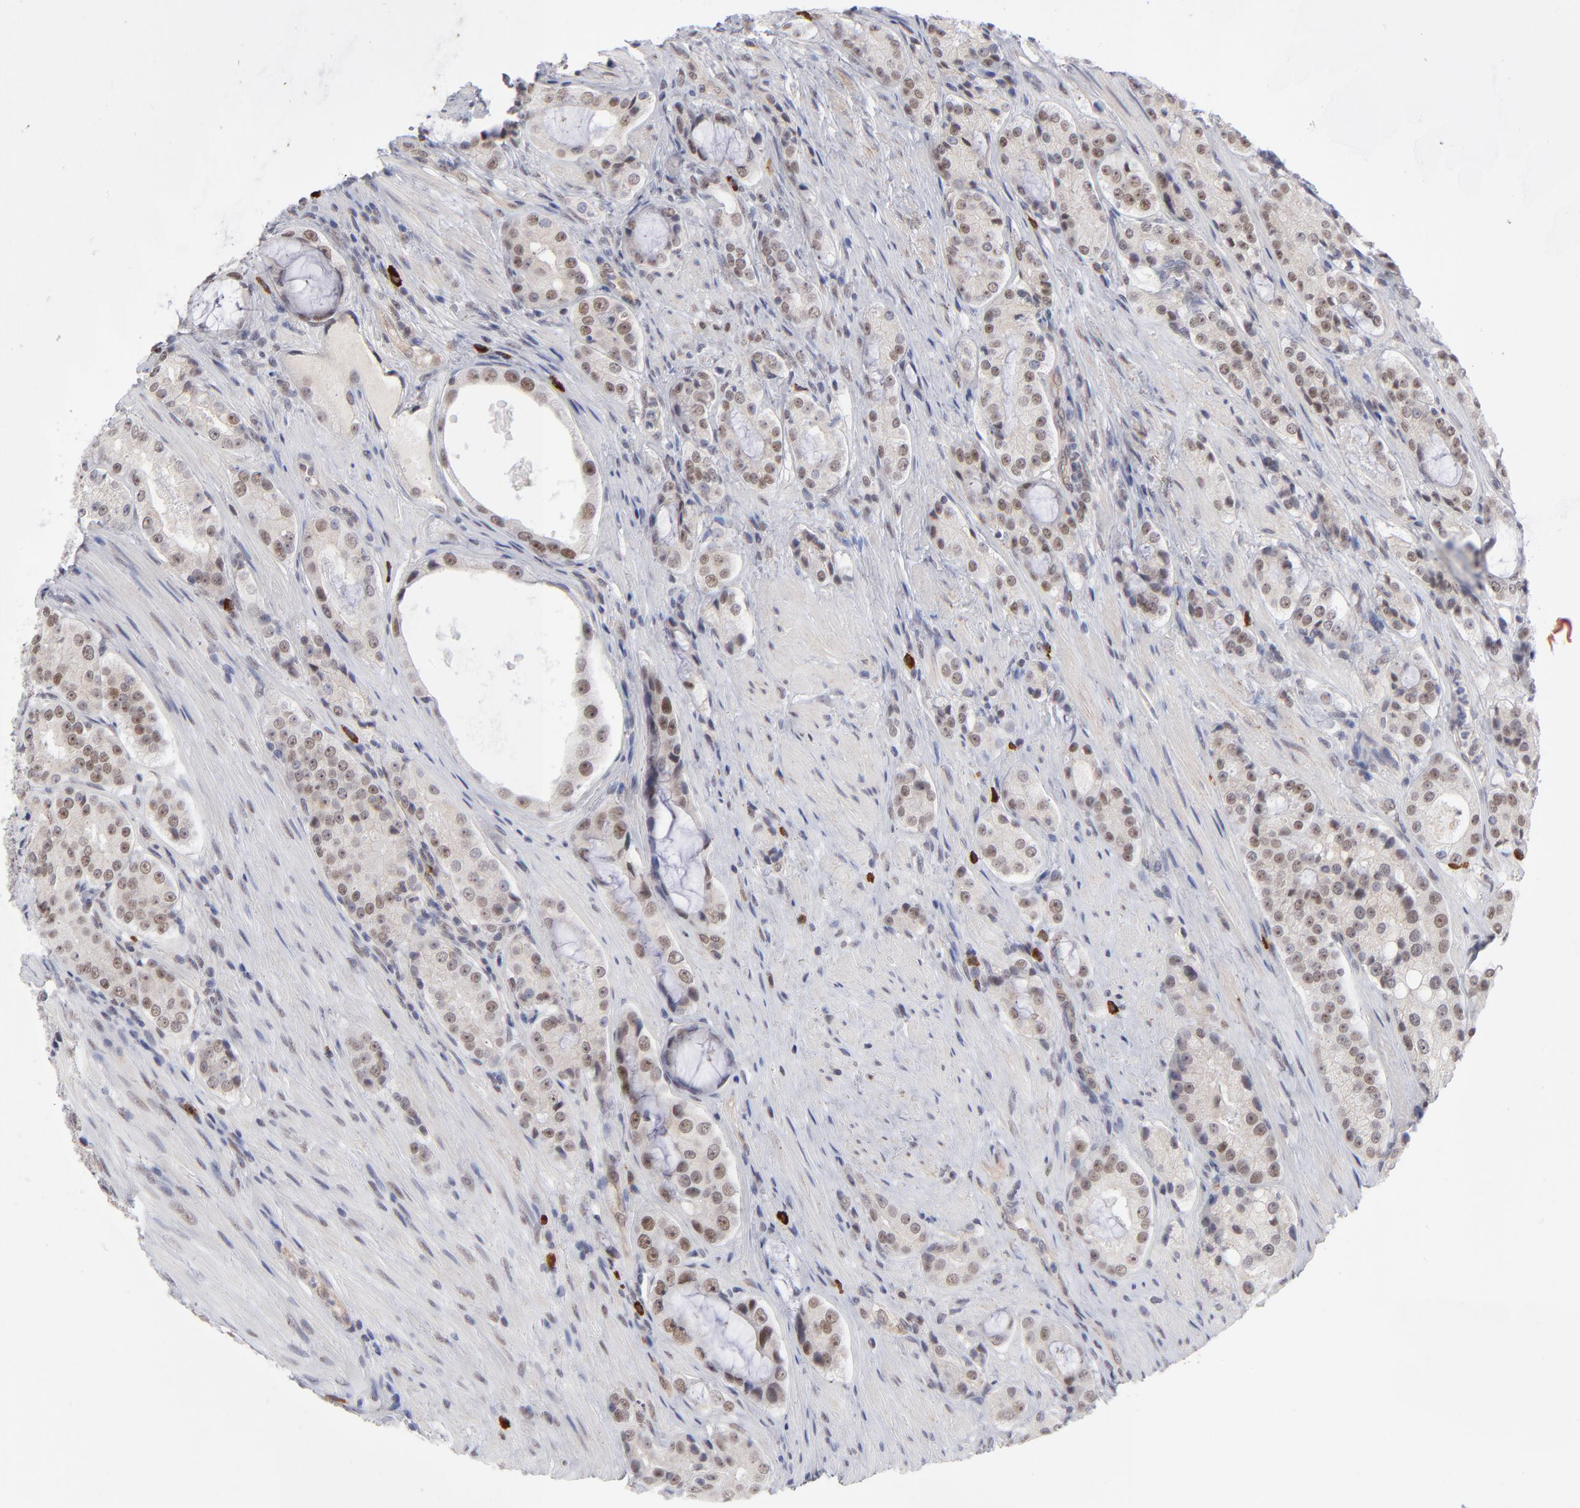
{"staining": {"intensity": "weak", "quantity": "<25%", "location": "nuclear"}, "tissue": "prostate cancer", "cell_type": "Tumor cells", "image_type": "cancer", "snomed": [{"axis": "morphology", "description": "Adenocarcinoma, High grade"}, {"axis": "topography", "description": "Prostate"}], "caption": "Immunohistochemistry of high-grade adenocarcinoma (prostate) shows no positivity in tumor cells.", "gene": "NBN", "patient": {"sex": "male", "age": 72}}